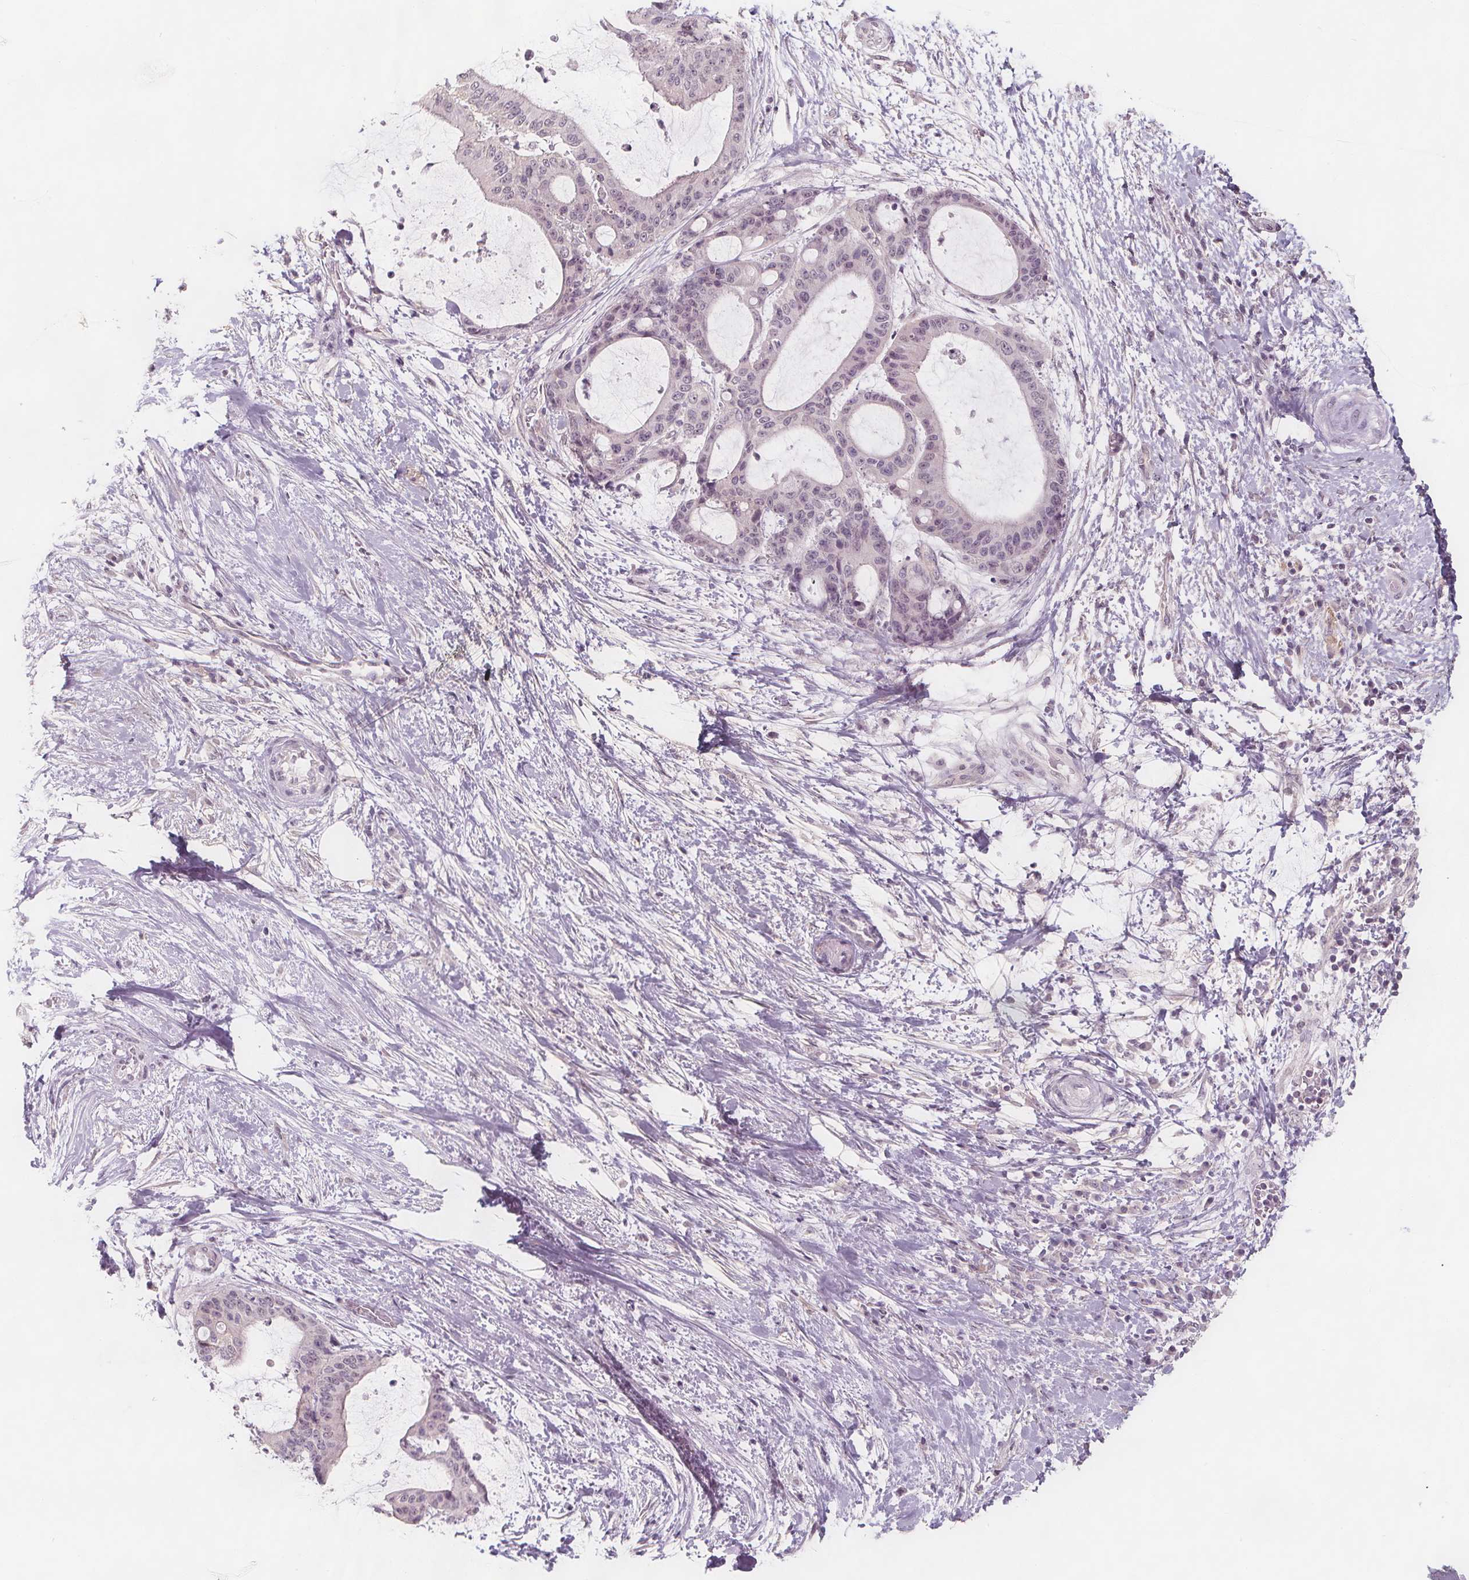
{"staining": {"intensity": "negative", "quantity": "none", "location": "none"}, "tissue": "liver cancer", "cell_type": "Tumor cells", "image_type": "cancer", "snomed": [{"axis": "morphology", "description": "Cholangiocarcinoma"}, {"axis": "topography", "description": "Liver"}], "caption": "Histopathology image shows no significant protein positivity in tumor cells of liver cancer (cholangiocarcinoma).", "gene": "C1orf167", "patient": {"sex": "female", "age": 73}}